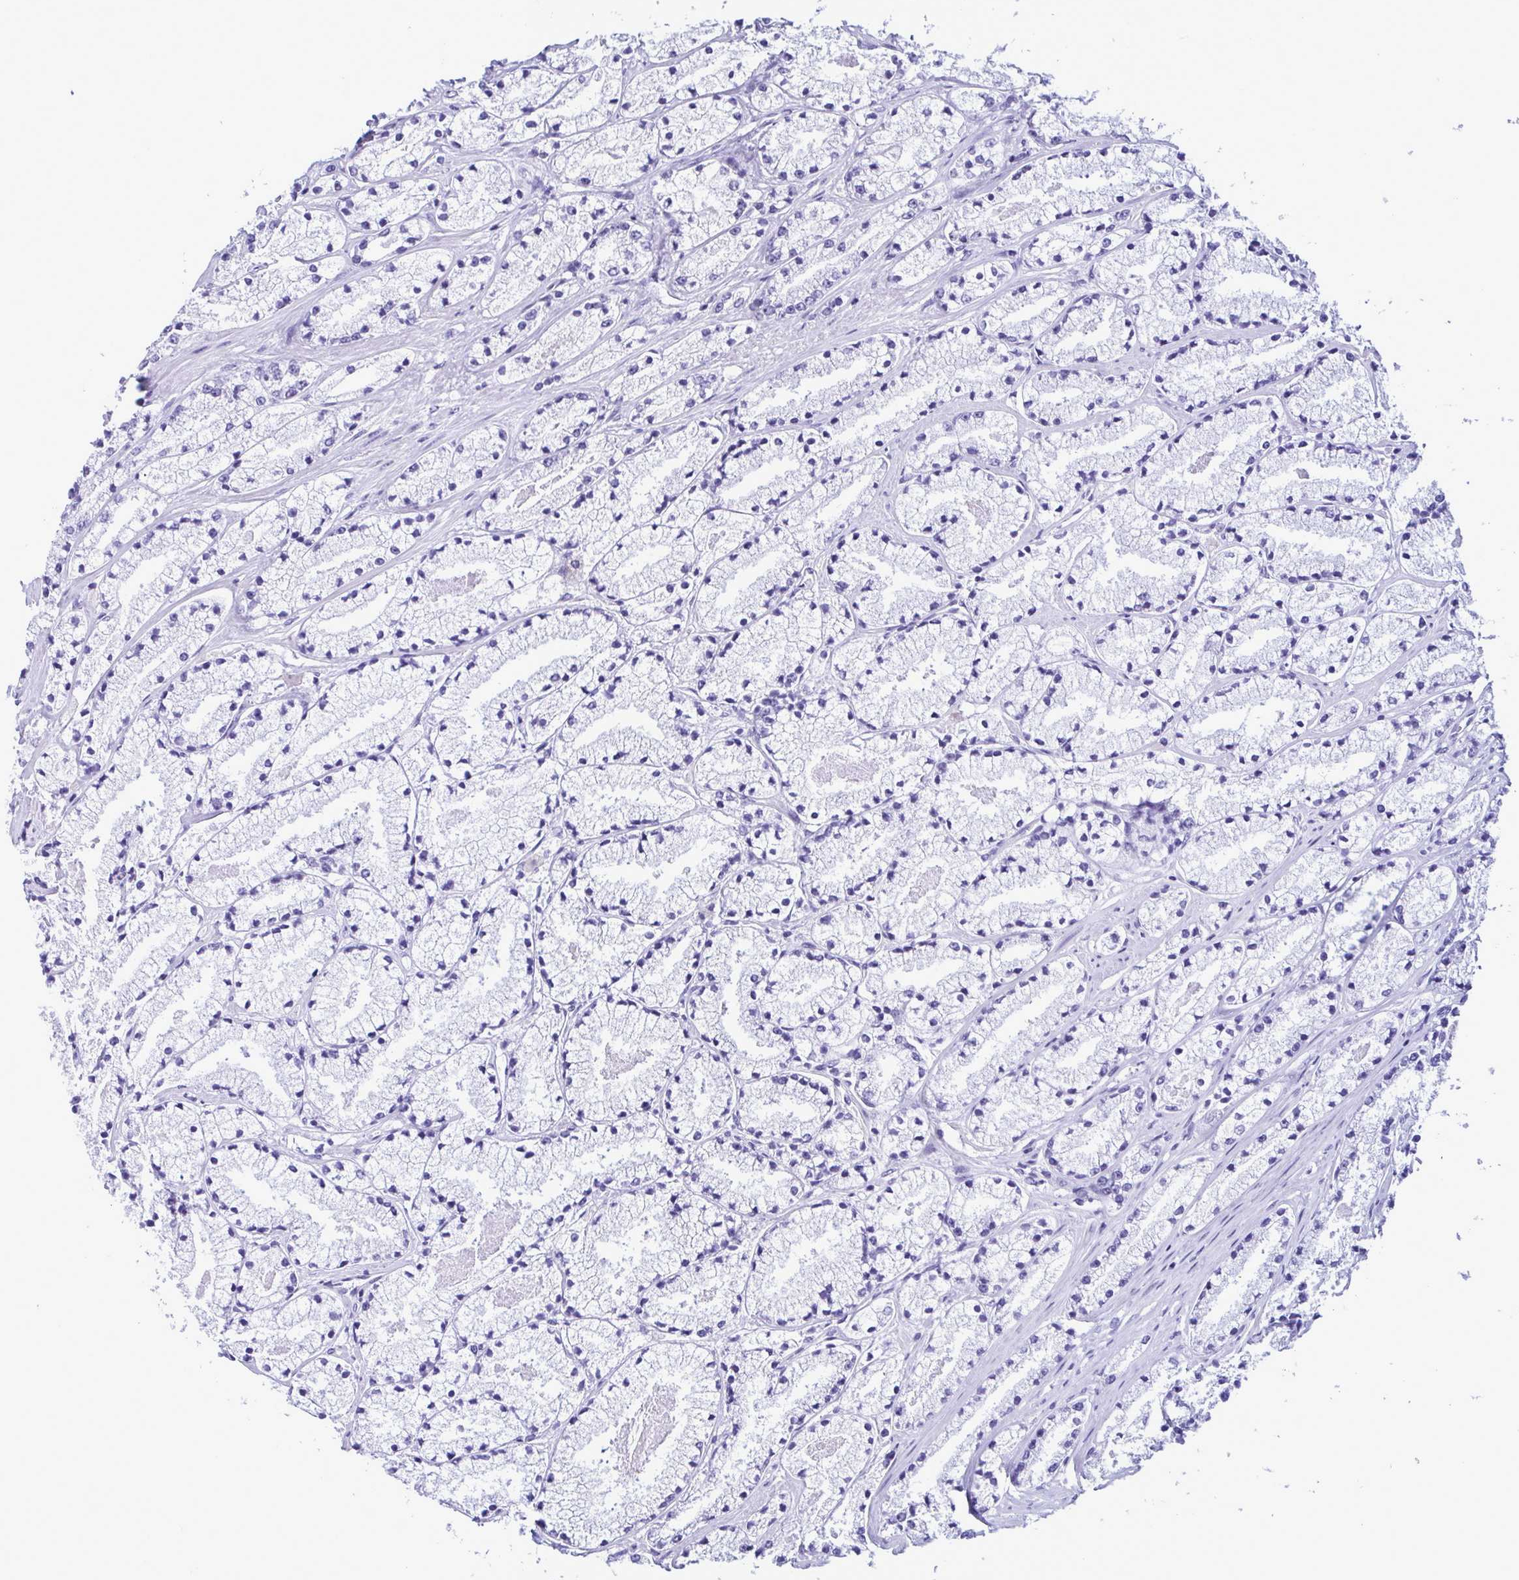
{"staining": {"intensity": "negative", "quantity": "none", "location": "none"}, "tissue": "prostate cancer", "cell_type": "Tumor cells", "image_type": "cancer", "snomed": [{"axis": "morphology", "description": "Adenocarcinoma, High grade"}, {"axis": "topography", "description": "Prostate"}], "caption": "The histopathology image displays no staining of tumor cells in high-grade adenocarcinoma (prostate).", "gene": "CBY2", "patient": {"sex": "male", "age": 63}}